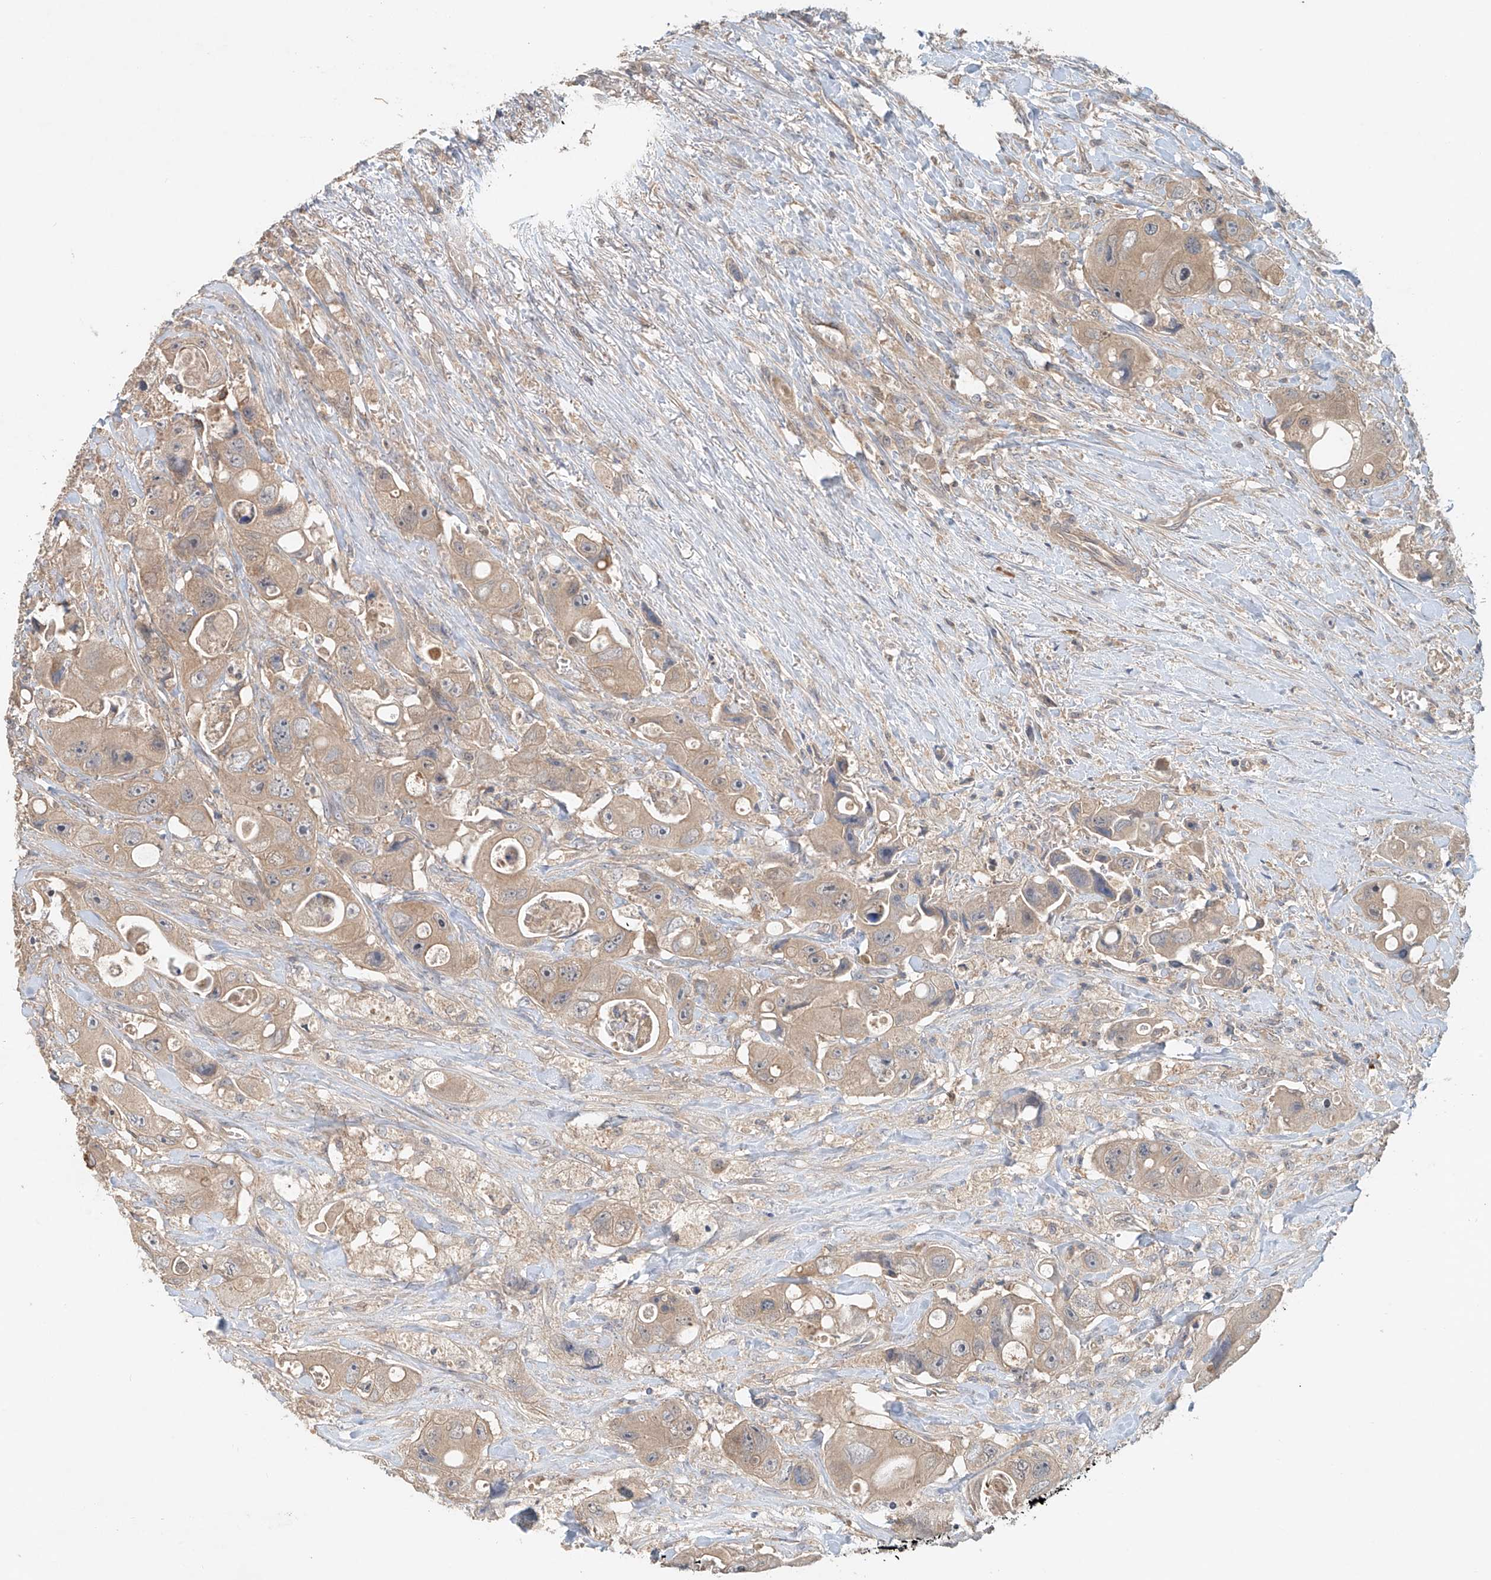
{"staining": {"intensity": "weak", "quantity": ">75%", "location": "cytoplasmic/membranous"}, "tissue": "colorectal cancer", "cell_type": "Tumor cells", "image_type": "cancer", "snomed": [{"axis": "morphology", "description": "Adenocarcinoma, NOS"}, {"axis": "topography", "description": "Colon"}], "caption": "This is a photomicrograph of immunohistochemistry (IHC) staining of adenocarcinoma (colorectal), which shows weak staining in the cytoplasmic/membranous of tumor cells.", "gene": "GNB1L", "patient": {"sex": "female", "age": 46}}